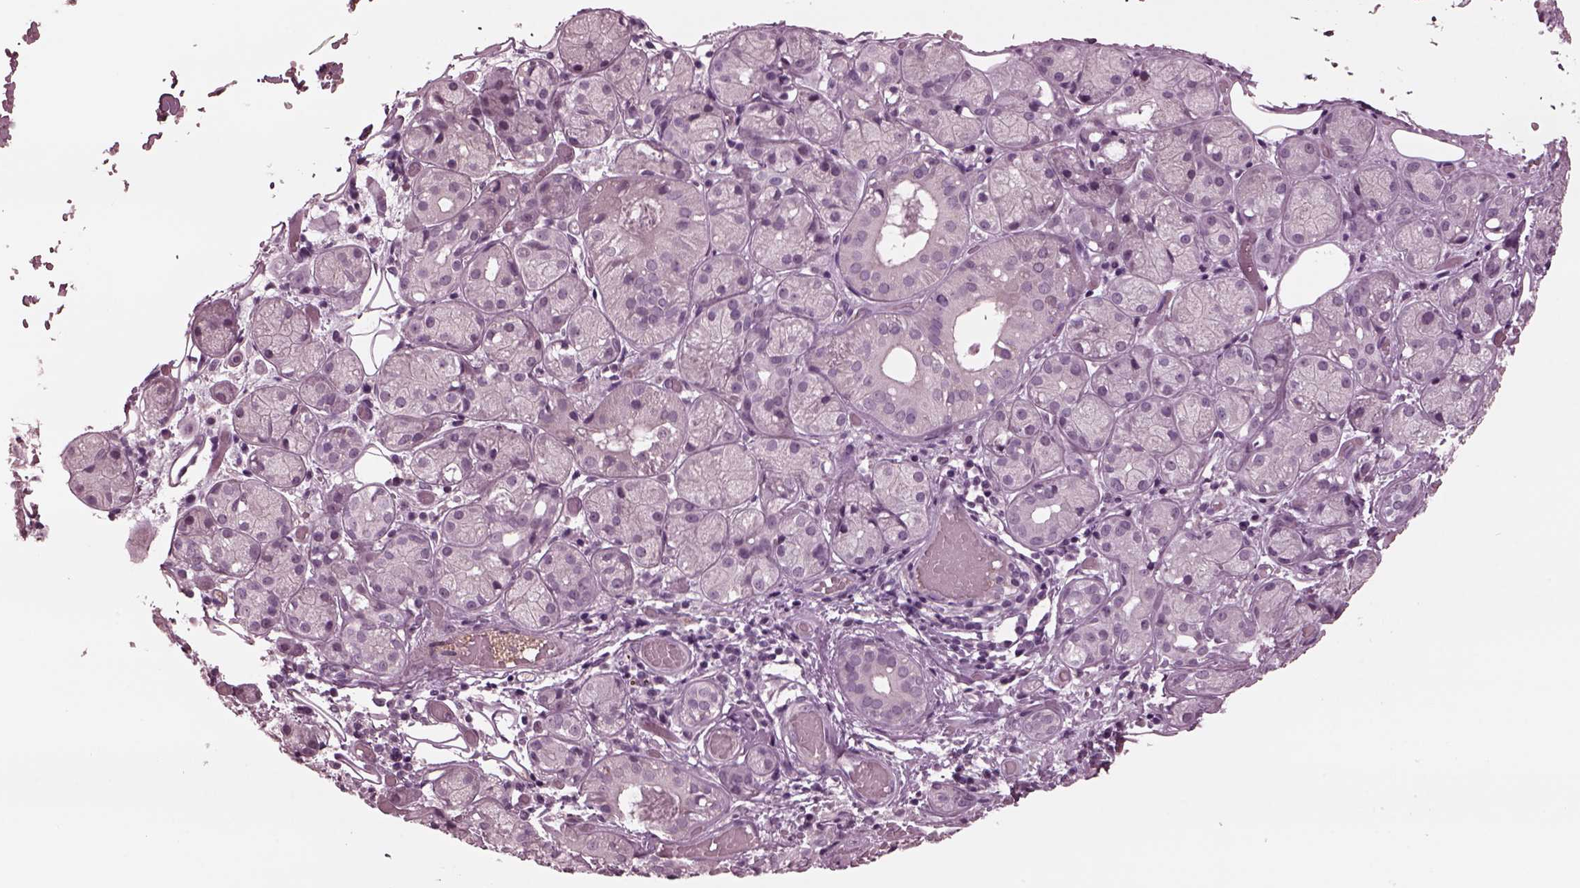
{"staining": {"intensity": "negative", "quantity": "none", "location": "none"}, "tissue": "salivary gland", "cell_type": "Glandular cells", "image_type": "normal", "snomed": [{"axis": "morphology", "description": "Normal tissue, NOS"}, {"axis": "topography", "description": "Salivary gland"}, {"axis": "topography", "description": "Peripheral nerve tissue"}], "caption": "Immunohistochemistry (IHC) of benign salivary gland shows no positivity in glandular cells.", "gene": "YY2", "patient": {"sex": "male", "age": 71}}